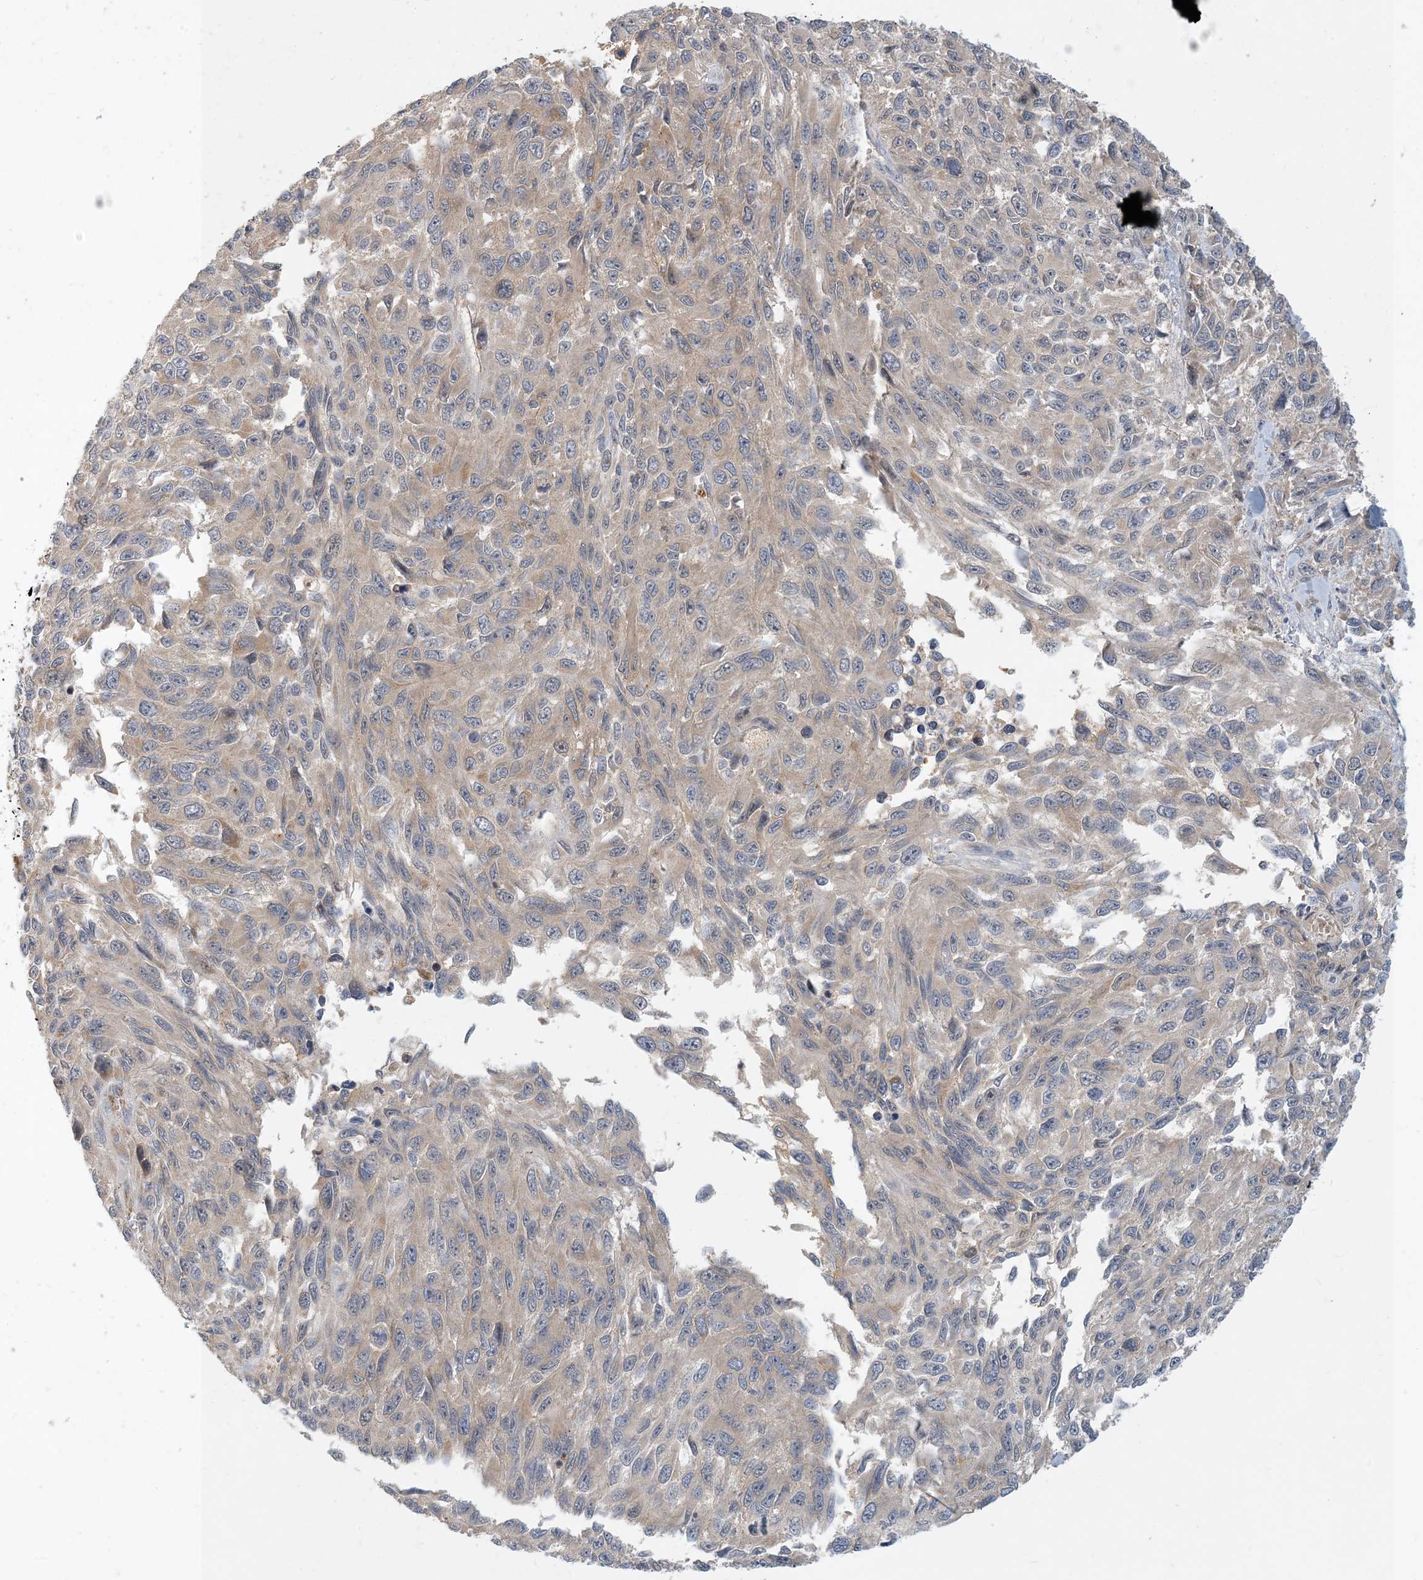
{"staining": {"intensity": "weak", "quantity": ">75%", "location": "cytoplasmic/membranous"}, "tissue": "melanoma", "cell_type": "Tumor cells", "image_type": "cancer", "snomed": [{"axis": "morphology", "description": "Malignant melanoma, NOS"}, {"axis": "topography", "description": "Skin"}], "caption": "Malignant melanoma stained for a protein displays weak cytoplasmic/membranous positivity in tumor cells.", "gene": "ZBTB3", "patient": {"sex": "female", "age": 96}}